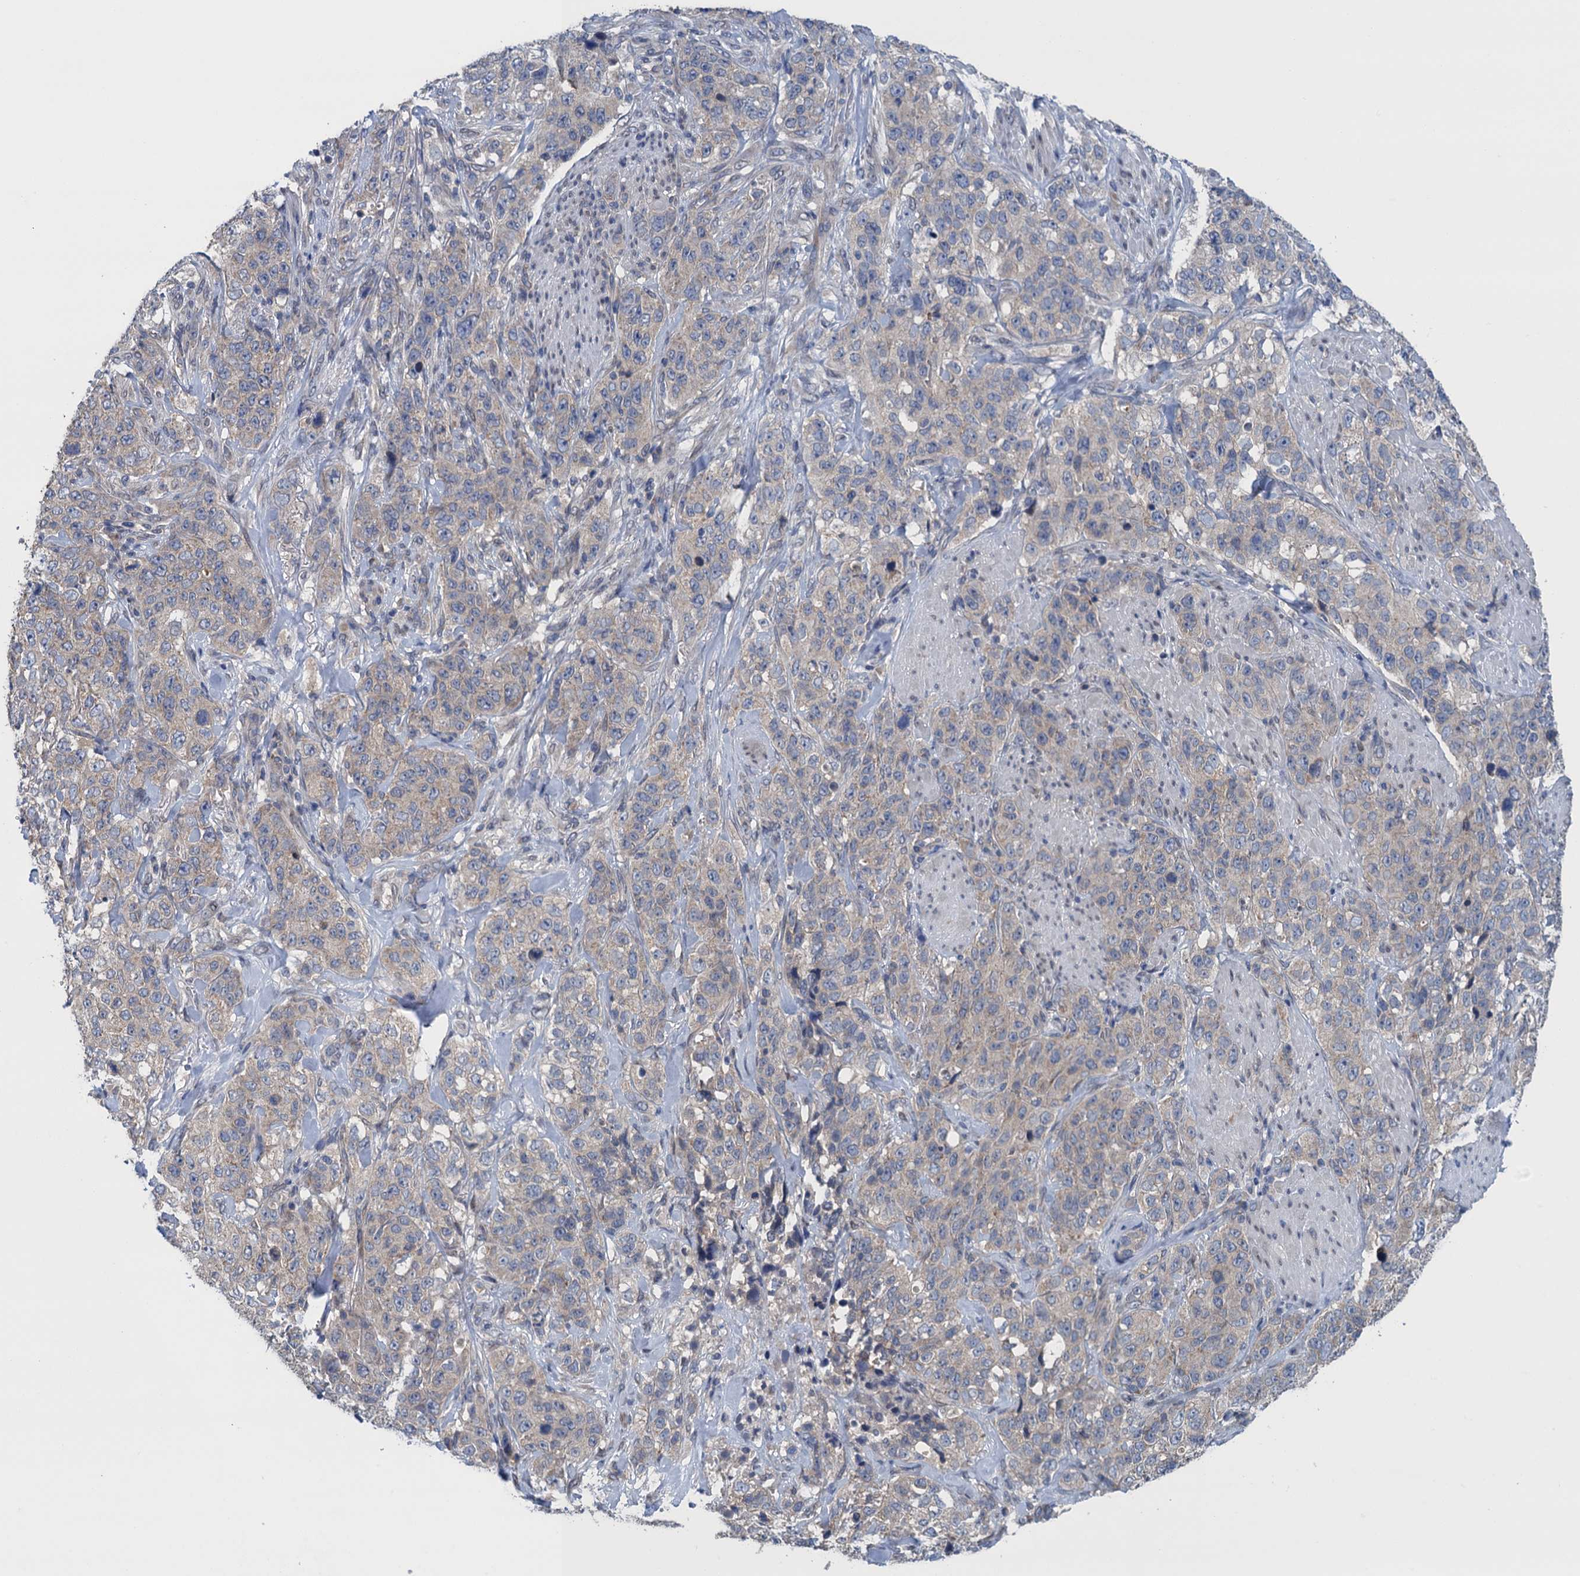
{"staining": {"intensity": "weak", "quantity": "<25%", "location": "cytoplasmic/membranous"}, "tissue": "stomach cancer", "cell_type": "Tumor cells", "image_type": "cancer", "snomed": [{"axis": "morphology", "description": "Adenocarcinoma, NOS"}, {"axis": "topography", "description": "Stomach"}], "caption": "Protein analysis of stomach cancer exhibits no significant positivity in tumor cells.", "gene": "CTU2", "patient": {"sex": "male", "age": 48}}